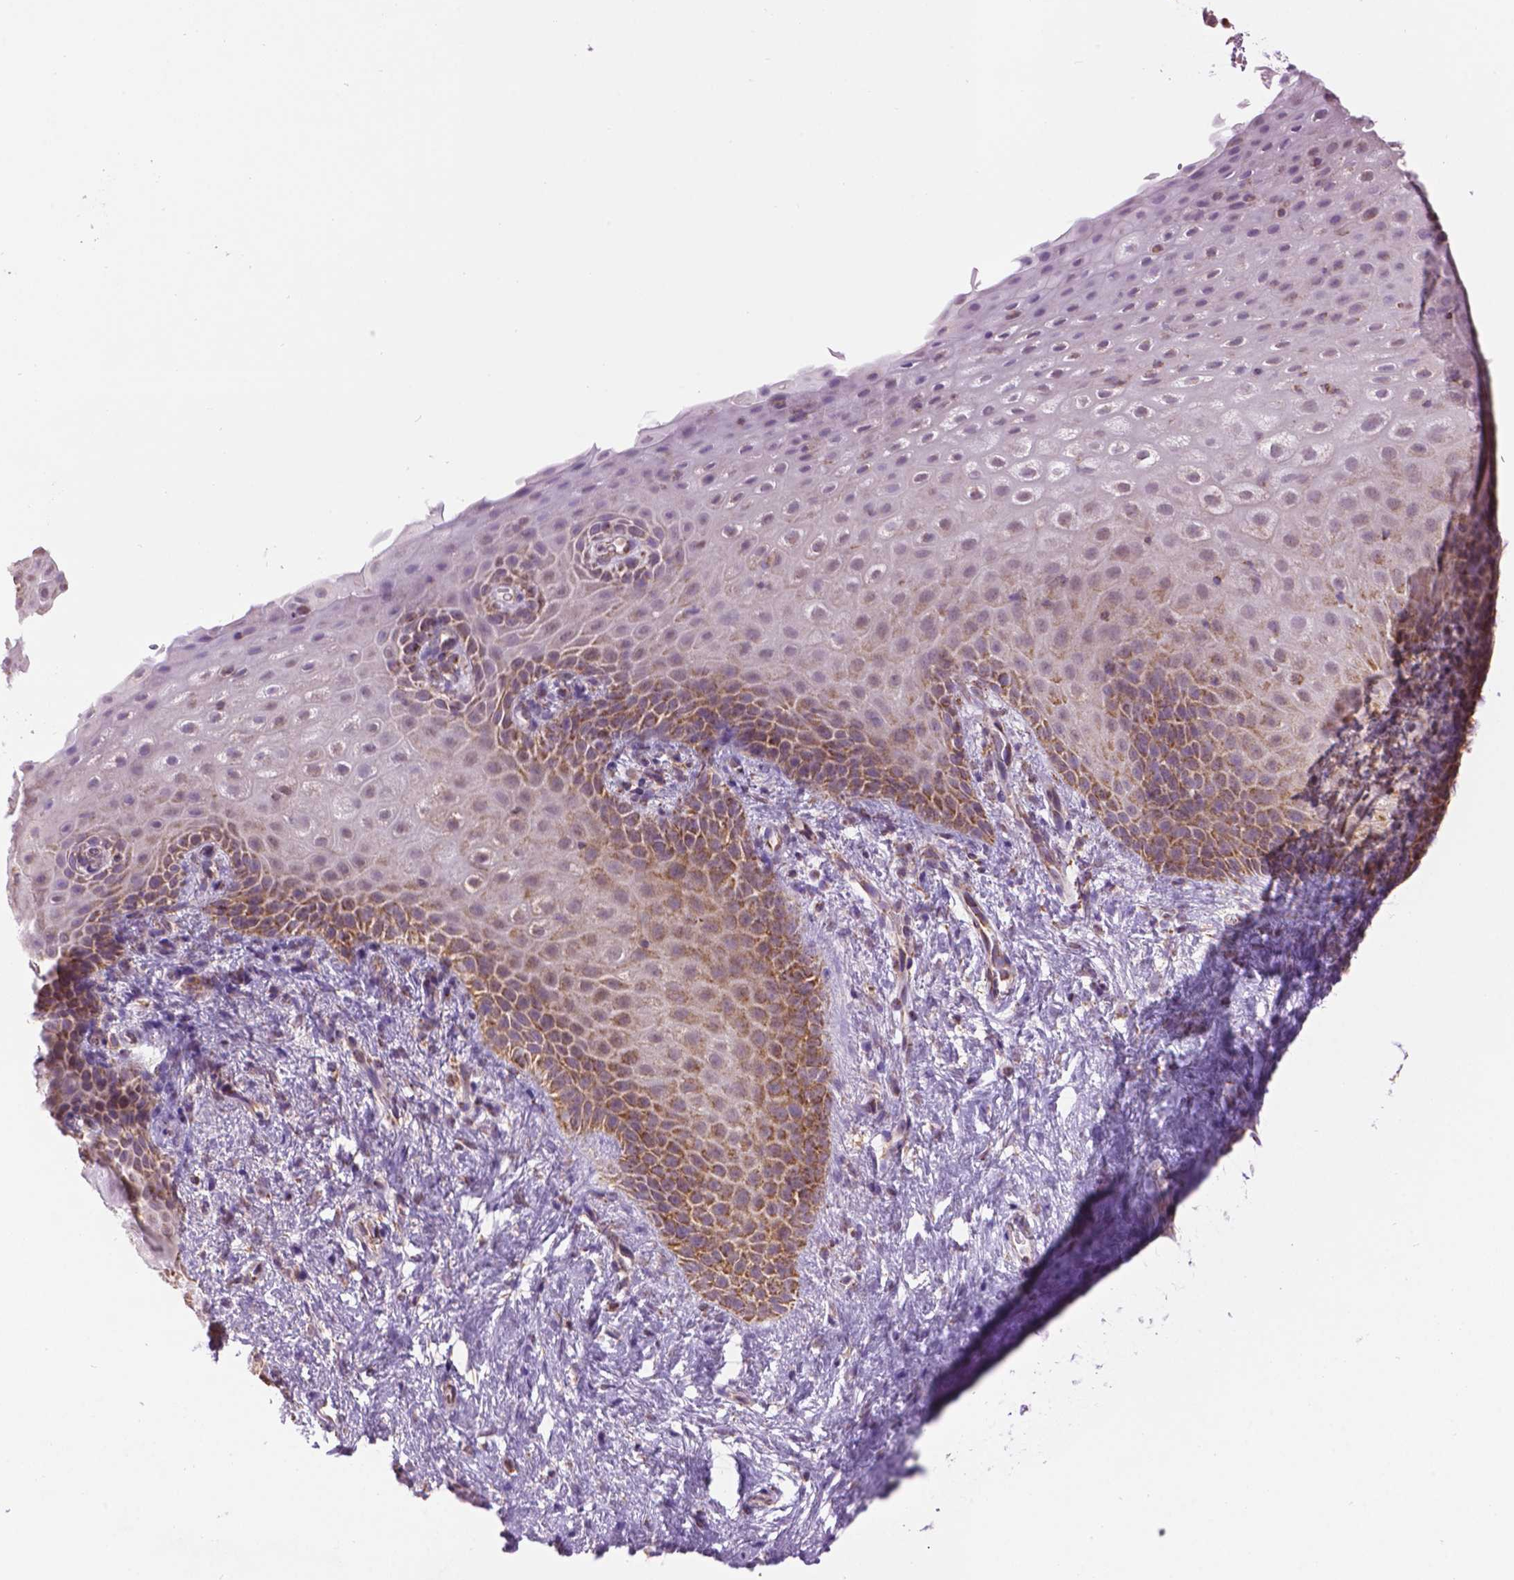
{"staining": {"intensity": "weak", "quantity": "25%-75%", "location": "cytoplasmic/membranous"}, "tissue": "skin", "cell_type": "Epidermal cells", "image_type": "normal", "snomed": [{"axis": "morphology", "description": "Normal tissue, NOS"}, {"axis": "topography", "description": "Anal"}], "caption": "The histopathology image exhibits immunohistochemical staining of benign skin. There is weak cytoplasmic/membranous positivity is identified in approximately 25%-75% of epidermal cells.", "gene": "PYCR3", "patient": {"sex": "female", "age": 46}}